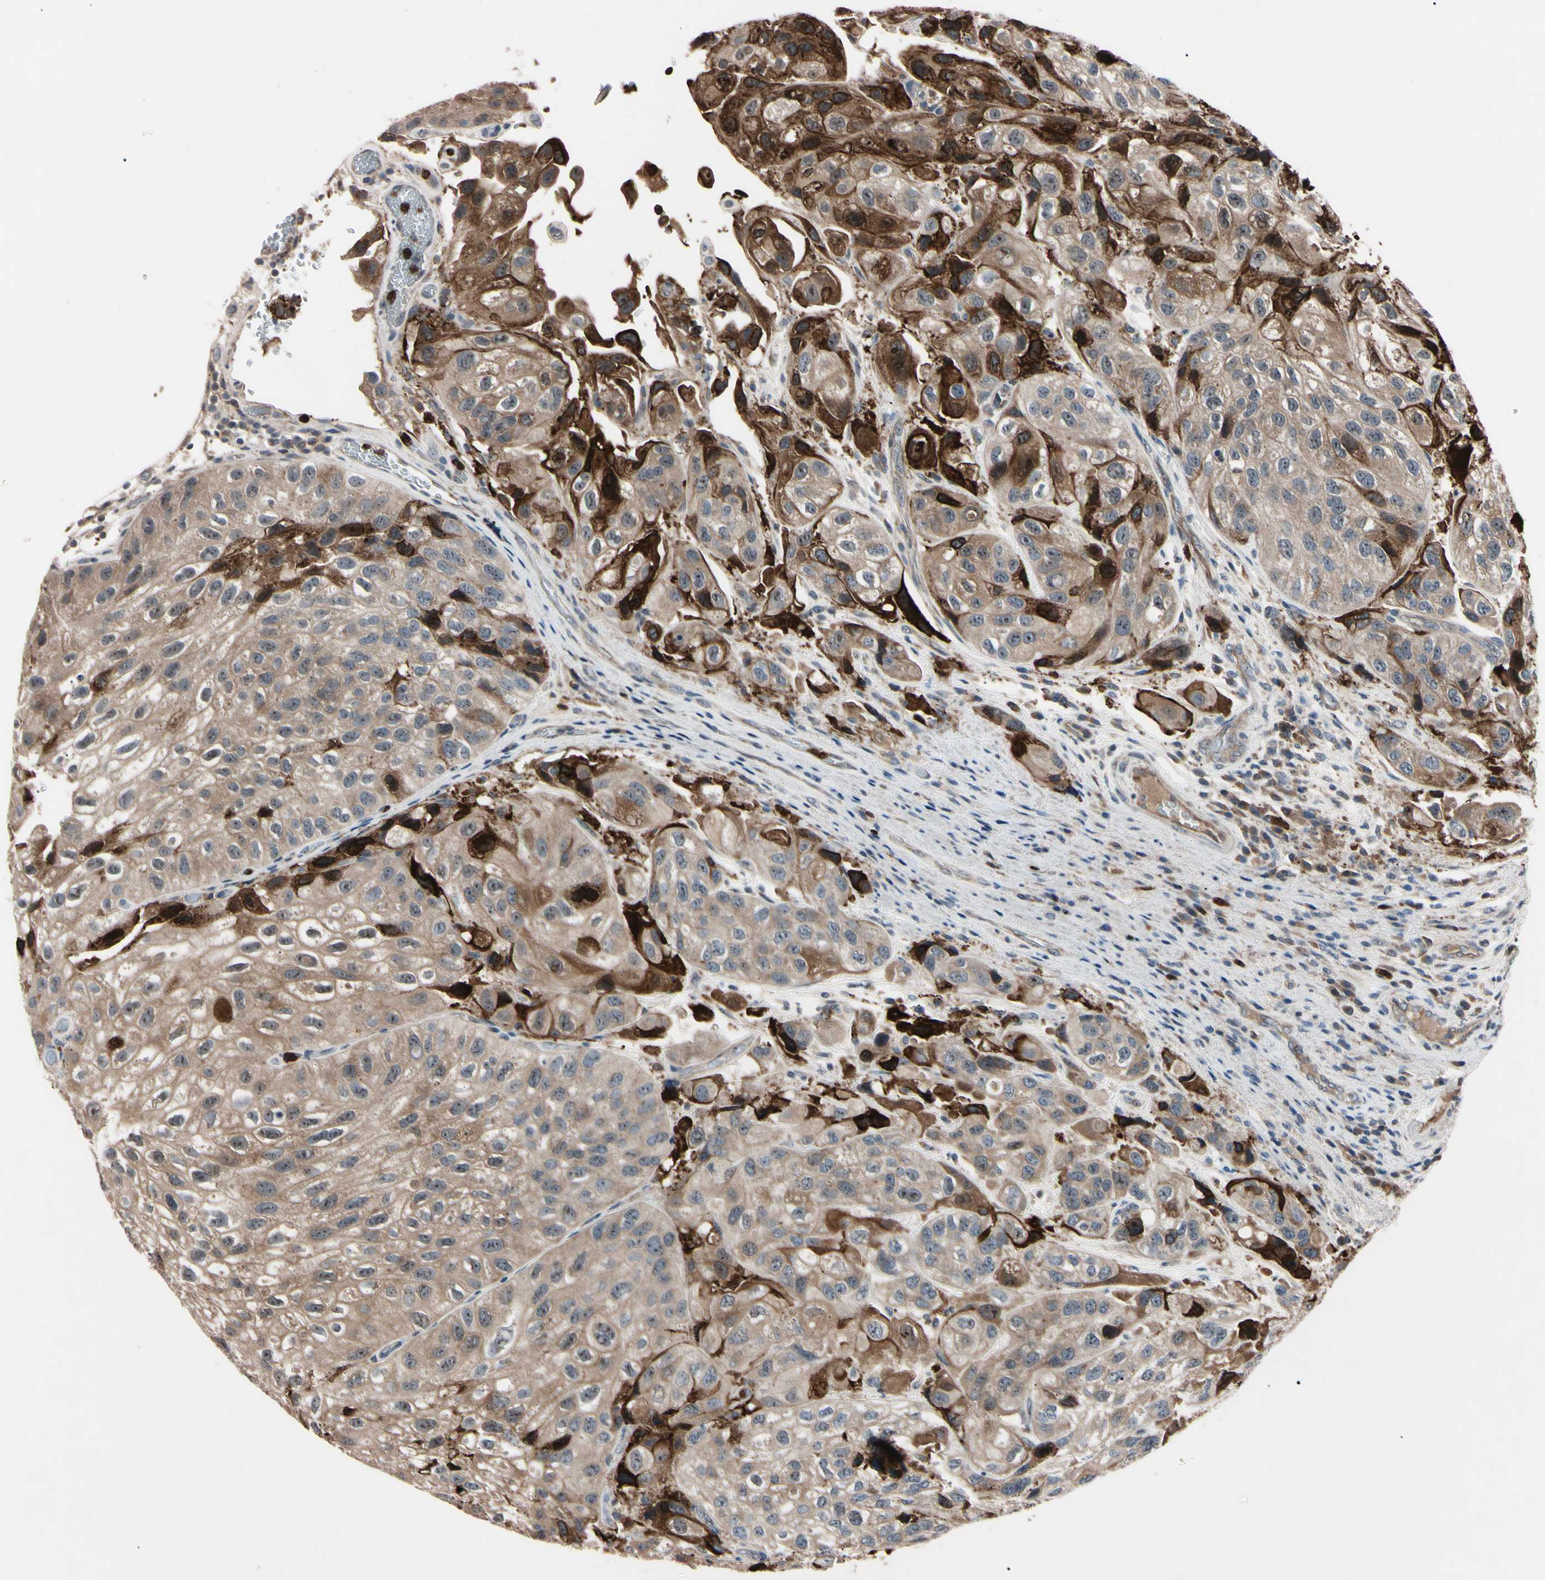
{"staining": {"intensity": "strong", "quantity": "25%-75%", "location": "cytoplasmic/membranous"}, "tissue": "urothelial cancer", "cell_type": "Tumor cells", "image_type": "cancer", "snomed": [{"axis": "morphology", "description": "Urothelial carcinoma, High grade"}, {"axis": "topography", "description": "Urinary bladder"}], "caption": "IHC of high-grade urothelial carcinoma demonstrates high levels of strong cytoplasmic/membranous staining in about 25%-75% of tumor cells.", "gene": "TRAF5", "patient": {"sex": "female", "age": 64}}